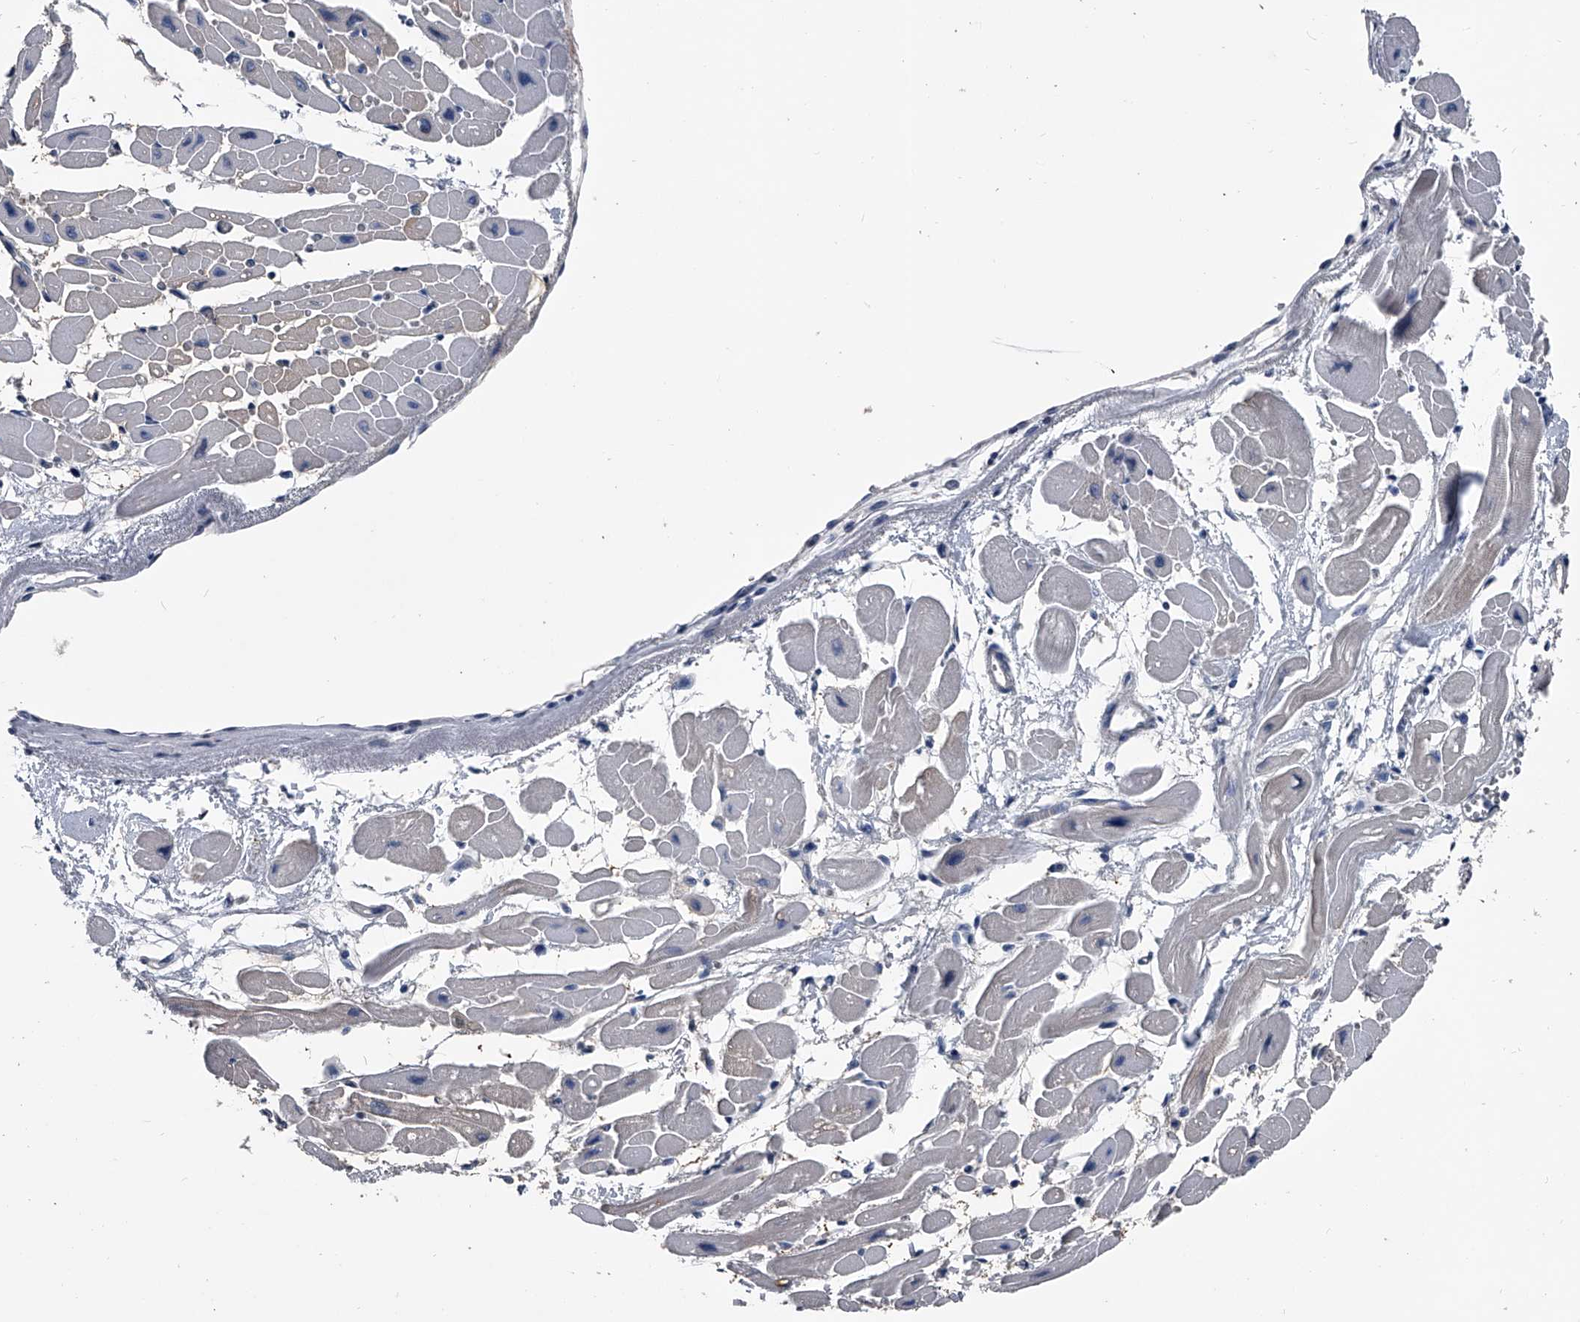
{"staining": {"intensity": "negative", "quantity": "none", "location": "none"}, "tissue": "heart muscle", "cell_type": "Cardiomyocytes", "image_type": "normal", "snomed": [{"axis": "morphology", "description": "Normal tissue, NOS"}, {"axis": "topography", "description": "Heart"}], "caption": "This is an IHC micrograph of normal heart muscle. There is no expression in cardiomyocytes.", "gene": "KIF13A", "patient": {"sex": "female", "age": 54}}